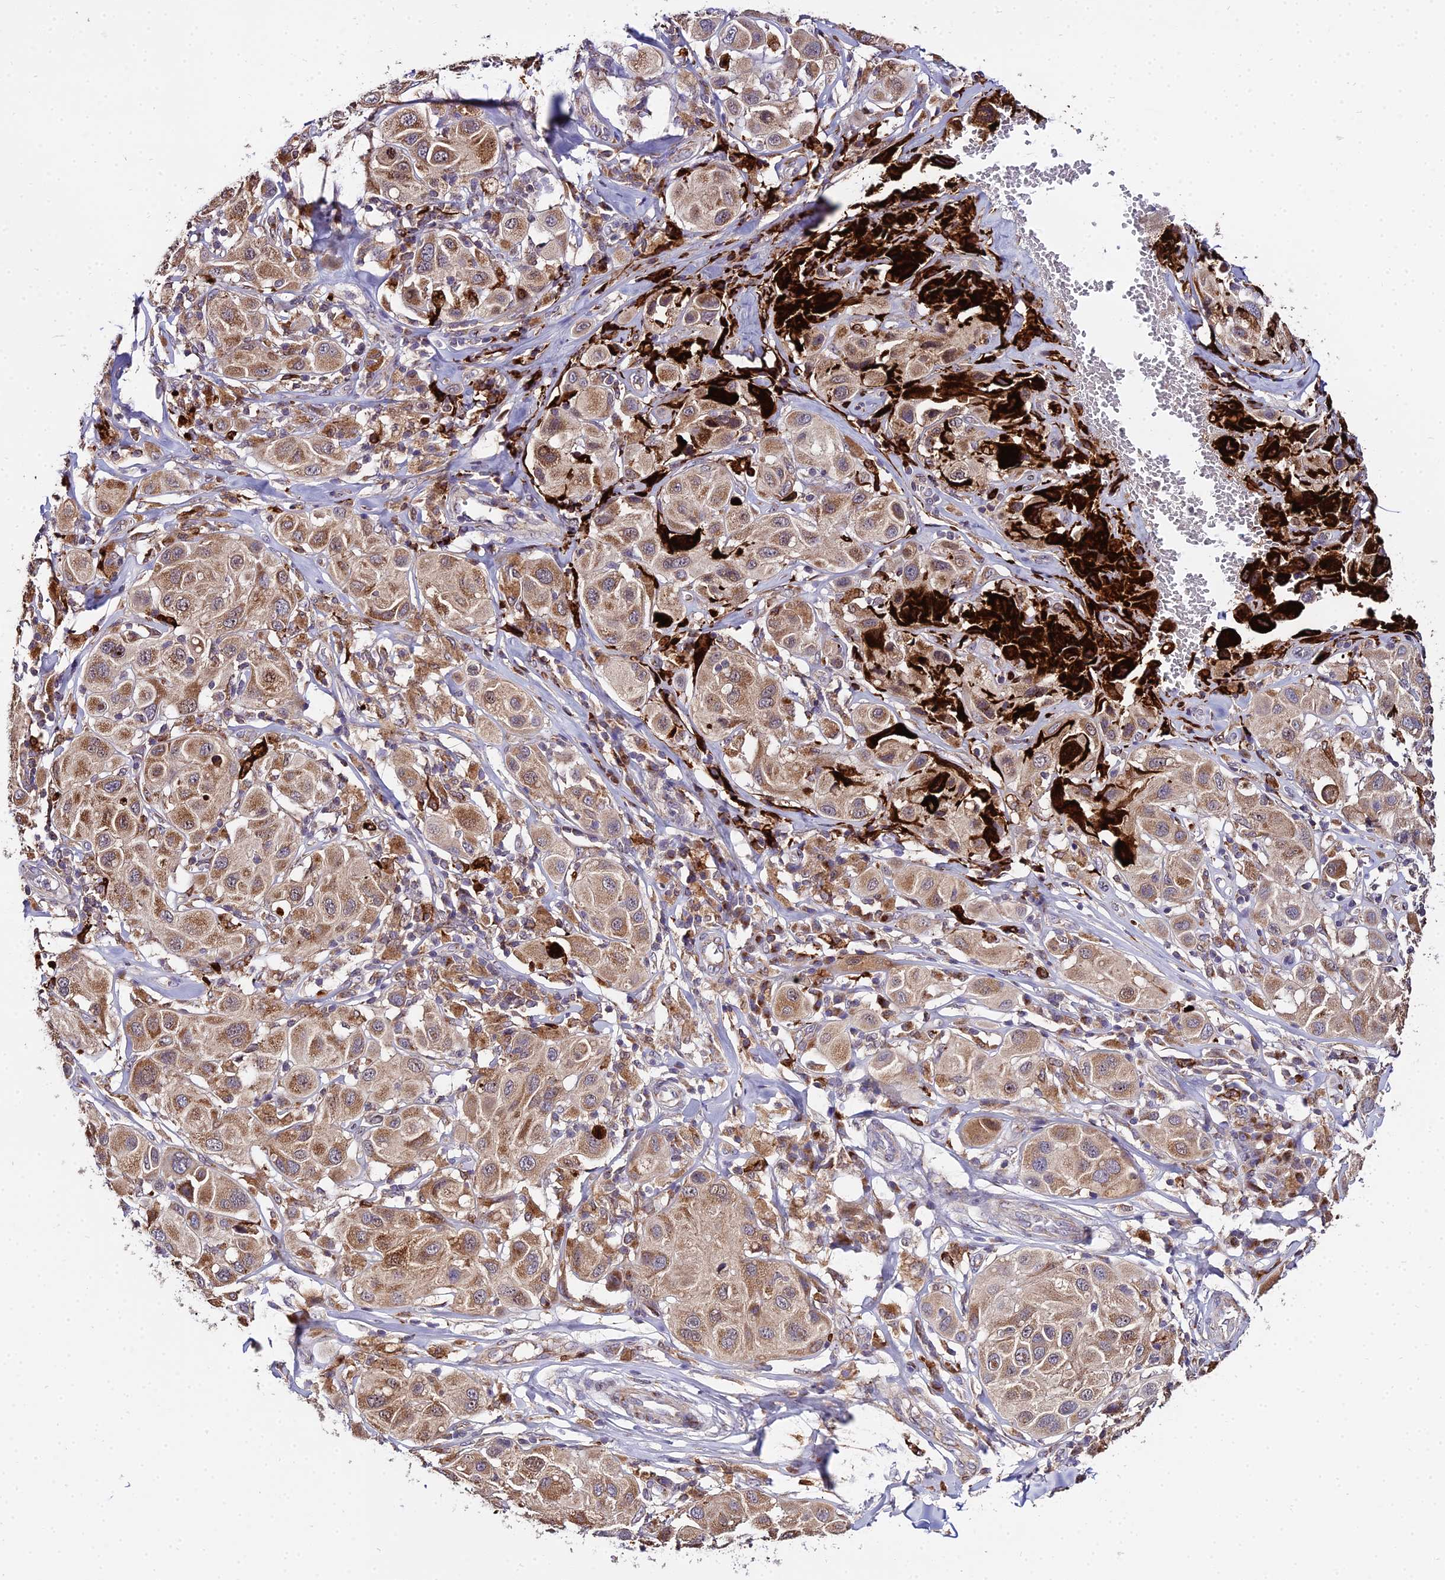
{"staining": {"intensity": "moderate", "quantity": ">75%", "location": "cytoplasmic/membranous"}, "tissue": "melanoma", "cell_type": "Tumor cells", "image_type": "cancer", "snomed": [{"axis": "morphology", "description": "Malignant melanoma, Metastatic site"}, {"axis": "topography", "description": "Skin"}], "caption": "Human malignant melanoma (metastatic site) stained with a brown dye exhibits moderate cytoplasmic/membranous positive staining in approximately >75% of tumor cells.", "gene": "PEX19", "patient": {"sex": "male", "age": 41}}